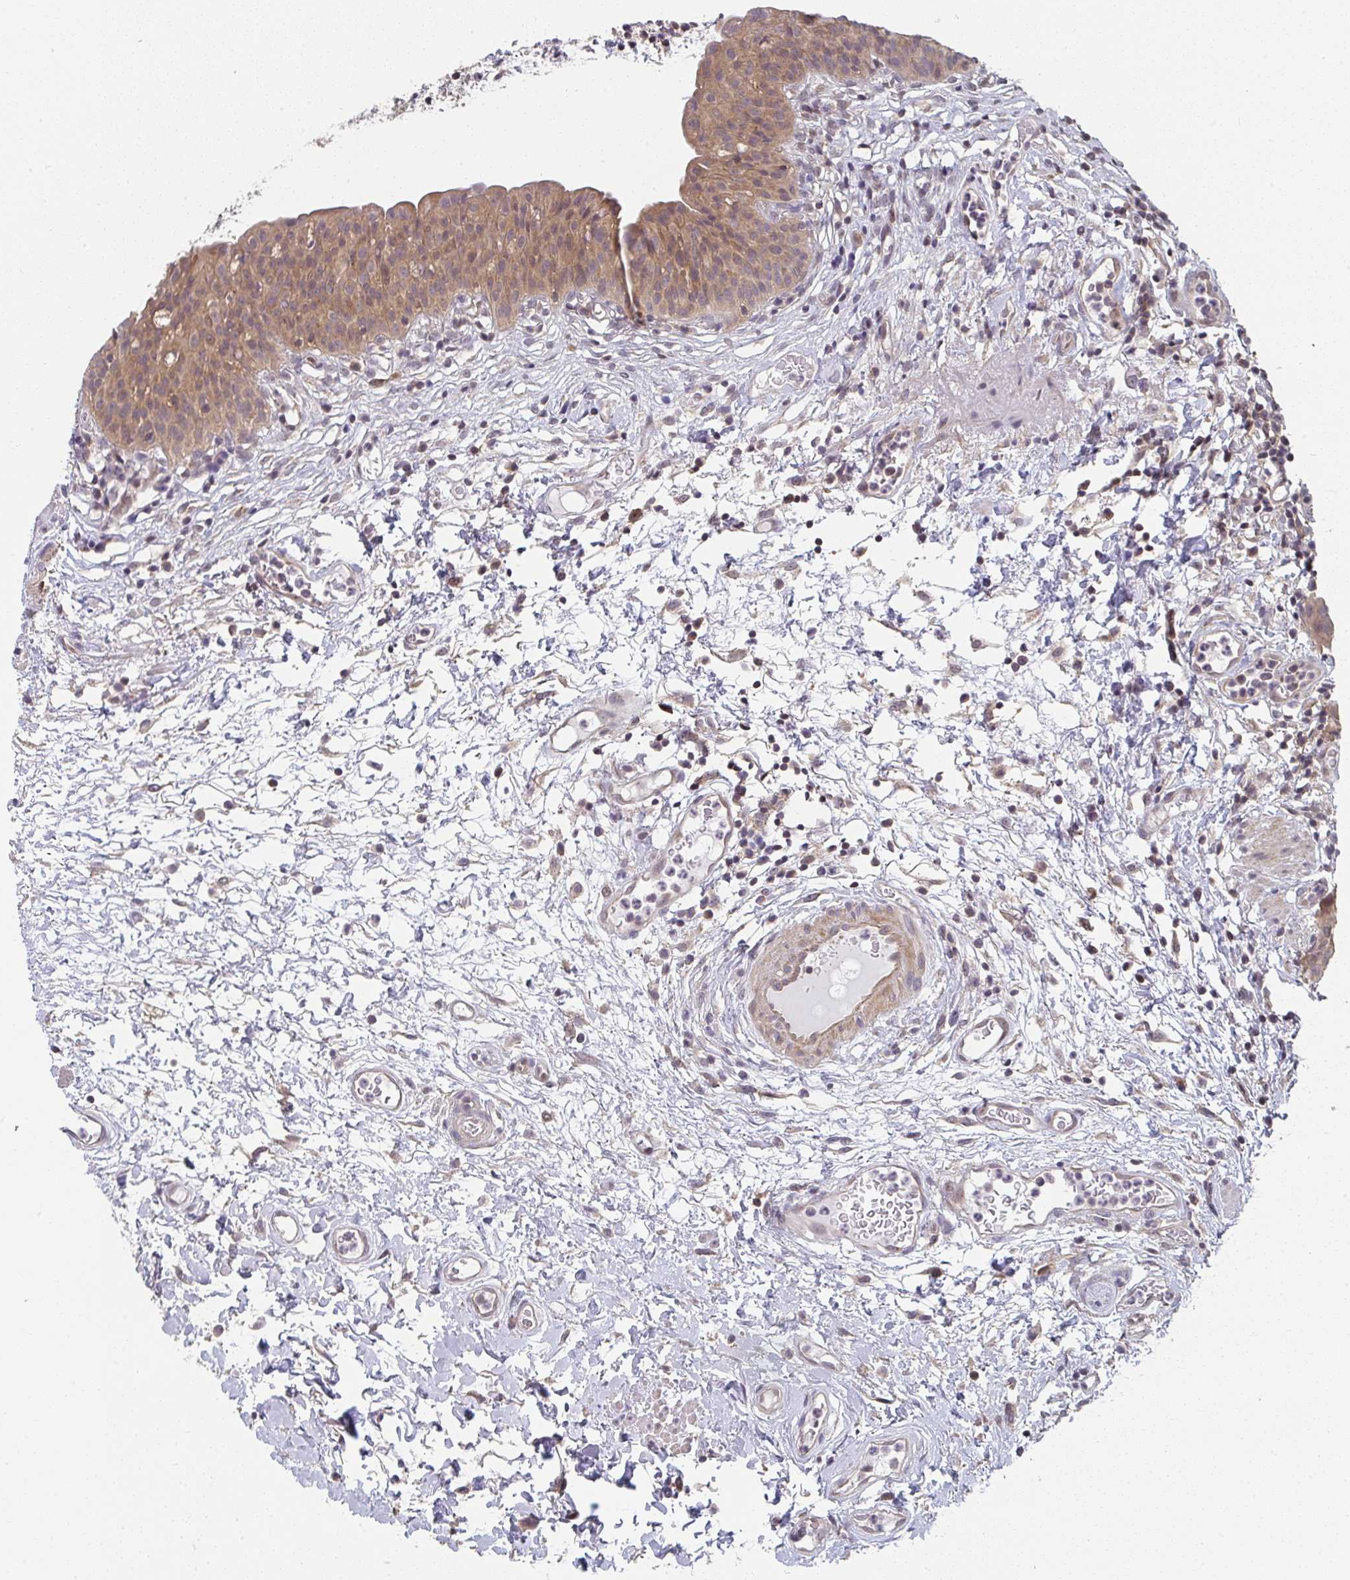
{"staining": {"intensity": "moderate", "quantity": ">75%", "location": "cytoplasmic/membranous"}, "tissue": "urinary bladder", "cell_type": "Urothelial cells", "image_type": "normal", "snomed": [{"axis": "morphology", "description": "Normal tissue, NOS"}, {"axis": "morphology", "description": "Inflammation, NOS"}, {"axis": "topography", "description": "Urinary bladder"}], "caption": "DAB immunohistochemical staining of normal human urinary bladder reveals moderate cytoplasmic/membranous protein positivity in approximately >75% of urothelial cells. (DAB (3,3'-diaminobenzidine) IHC, brown staining for protein, blue staining for nuclei).", "gene": "RANGRF", "patient": {"sex": "male", "age": 57}}